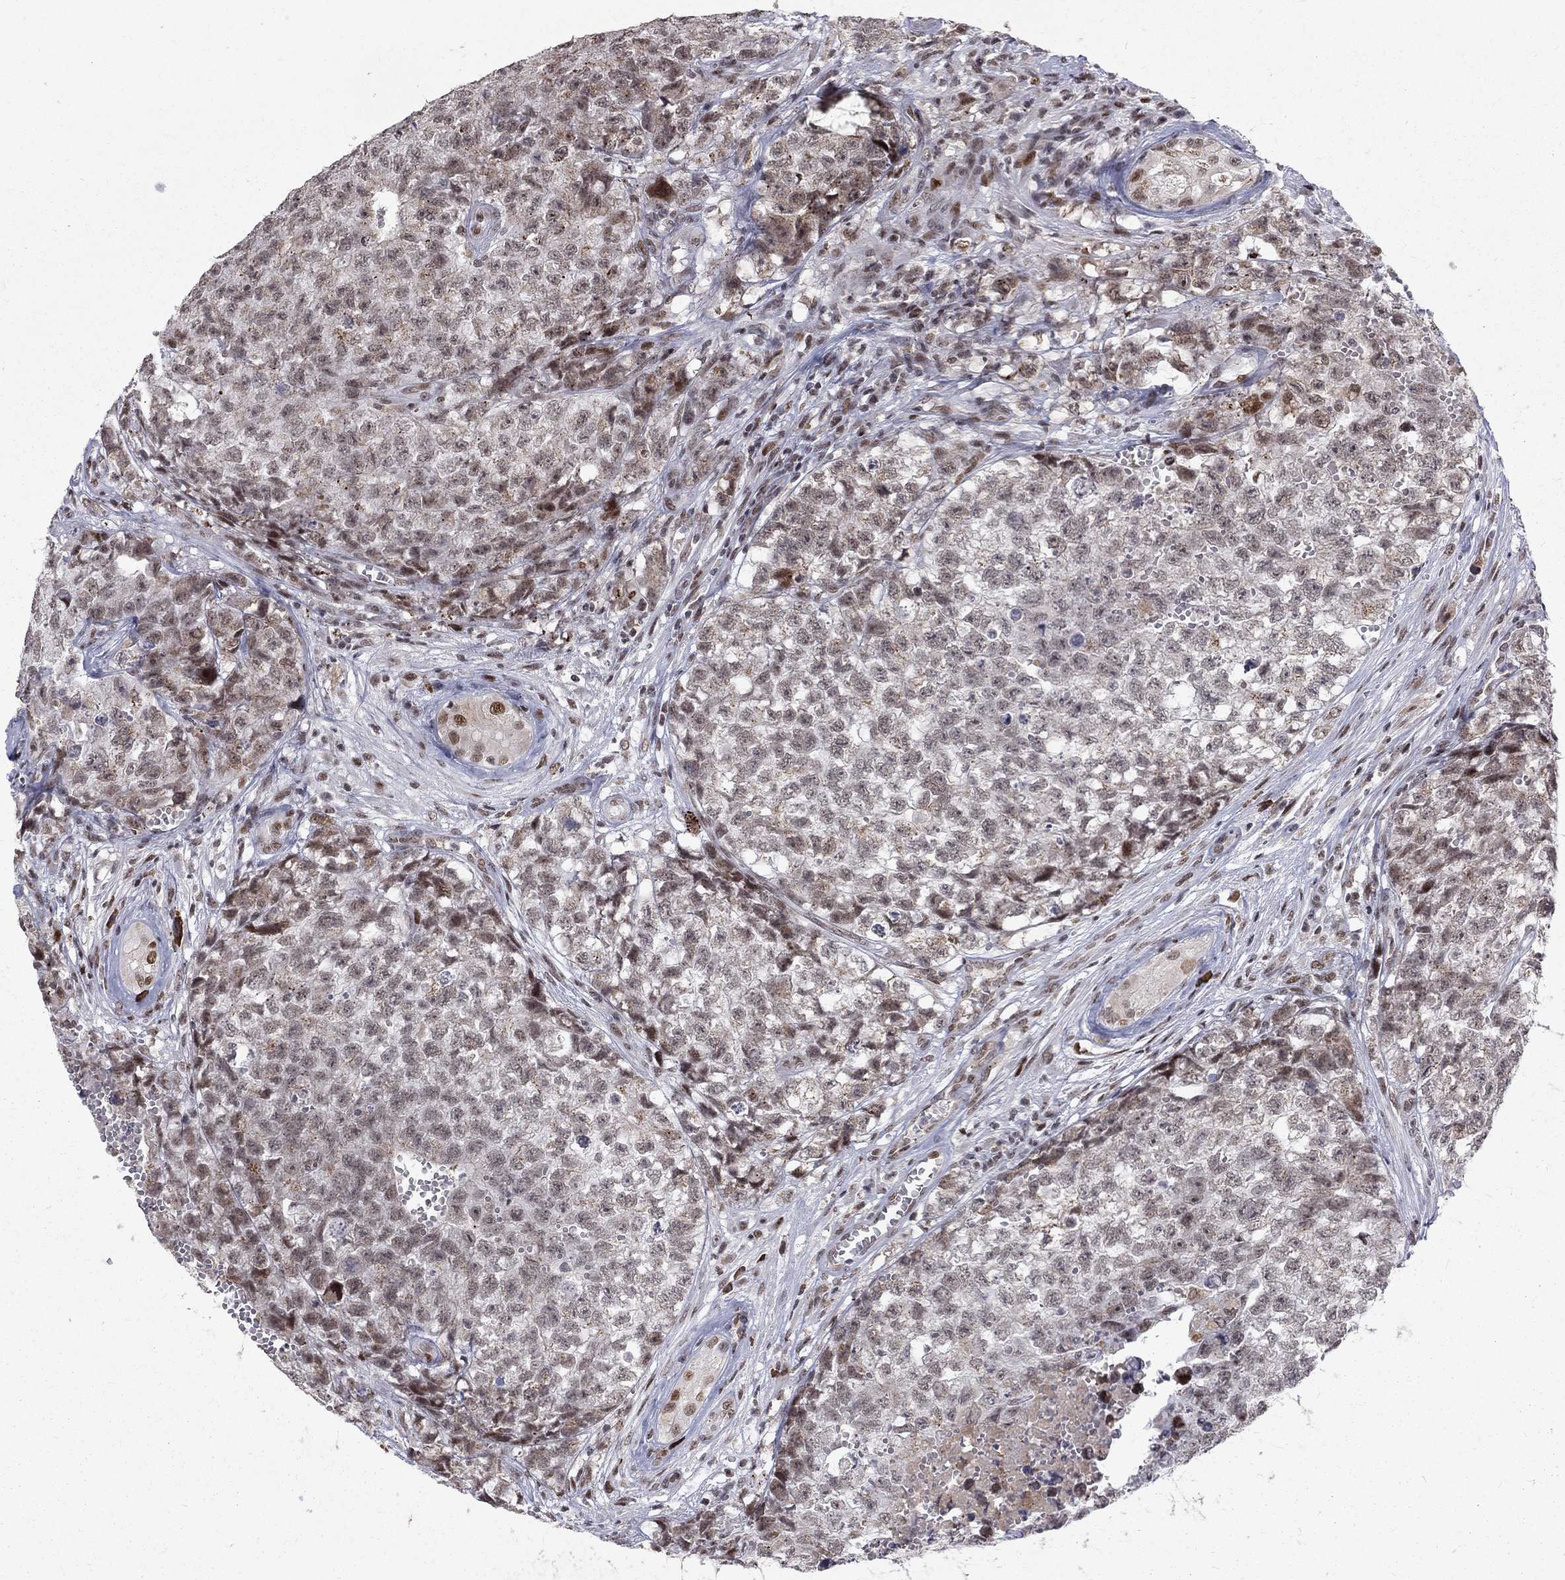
{"staining": {"intensity": "moderate", "quantity": "<25%", "location": "nuclear"}, "tissue": "testis cancer", "cell_type": "Tumor cells", "image_type": "cancer", "snomed": [{"axis": "morphology", "description": "Seminoma, NOS"}, {"axis": "morphology", "description": "Carcinoma, Embryonal, NOS"}, {"axis": "topography", "description": "Testis"}], "caption": "Protein expression analysis of testis seminoma demonstrates moderate nuclear staining in about <25% of tumor cells.", "gene": "TCEAL1", "patient": {"sex": "male", "age": 22}}